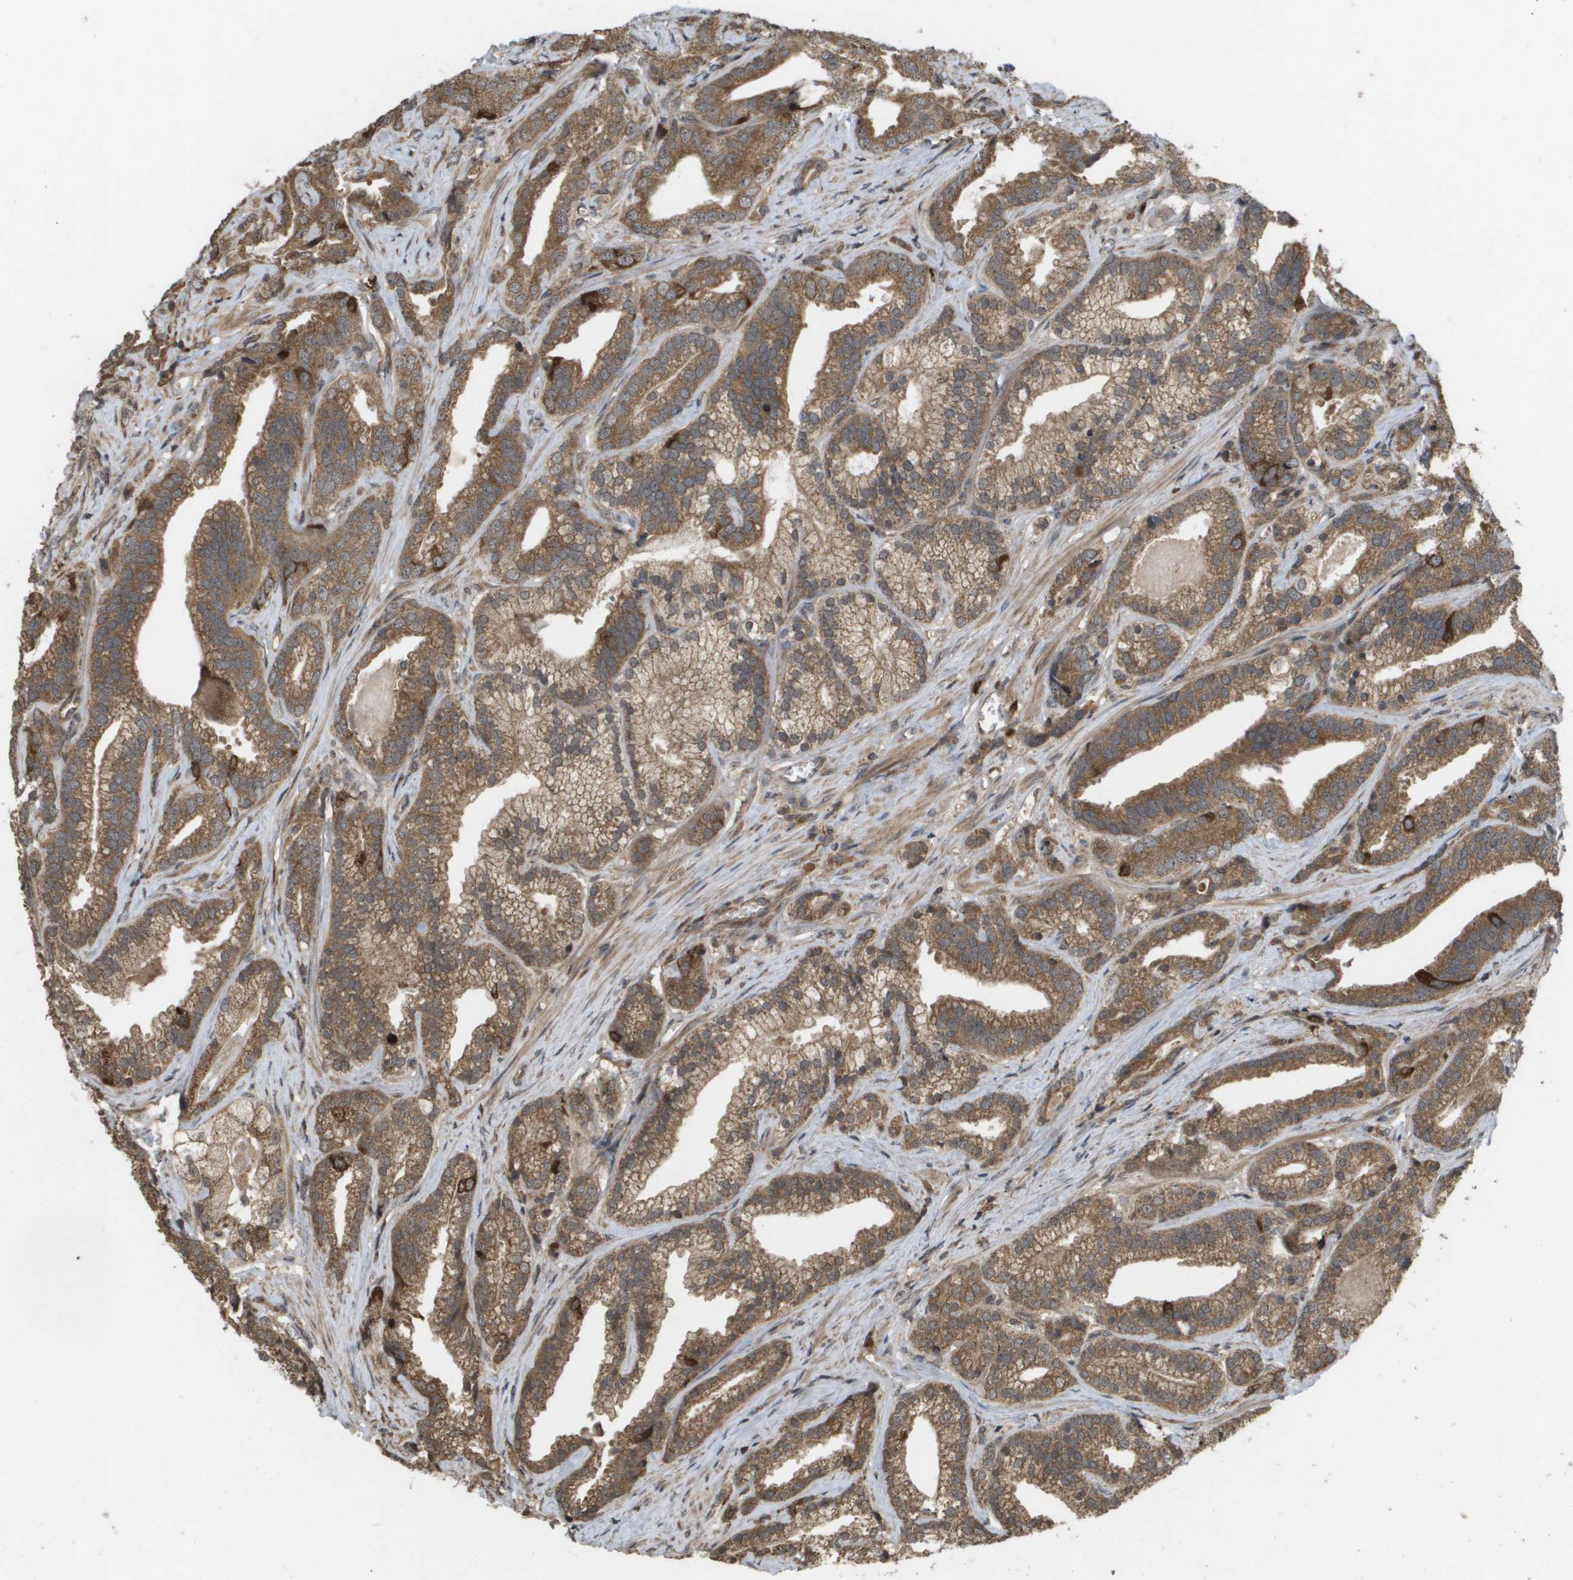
{"staining": {"intensity": "strong", "quantity": ">75%", "location": "cytoplasmic/membranous"}, "tissue": "prostate cancer", "cell_type": "Tumor cells", "image_type": "cancer", "snomed": [{"axis": "morphology", "description": "Adenocarcinoma, Low grade"}, {"axis": "topography", "description": "Prostate"}], "caption": "This micrograph shows immunohistochemistry (IHC) staining of human prostate low-grade adenocarcinoma, with high strong cytoplasmic/membranous positivity in approximately >75% of tumor cells.", "gene": "KIF11", "patient": {"sex": "male", "age": 59}}